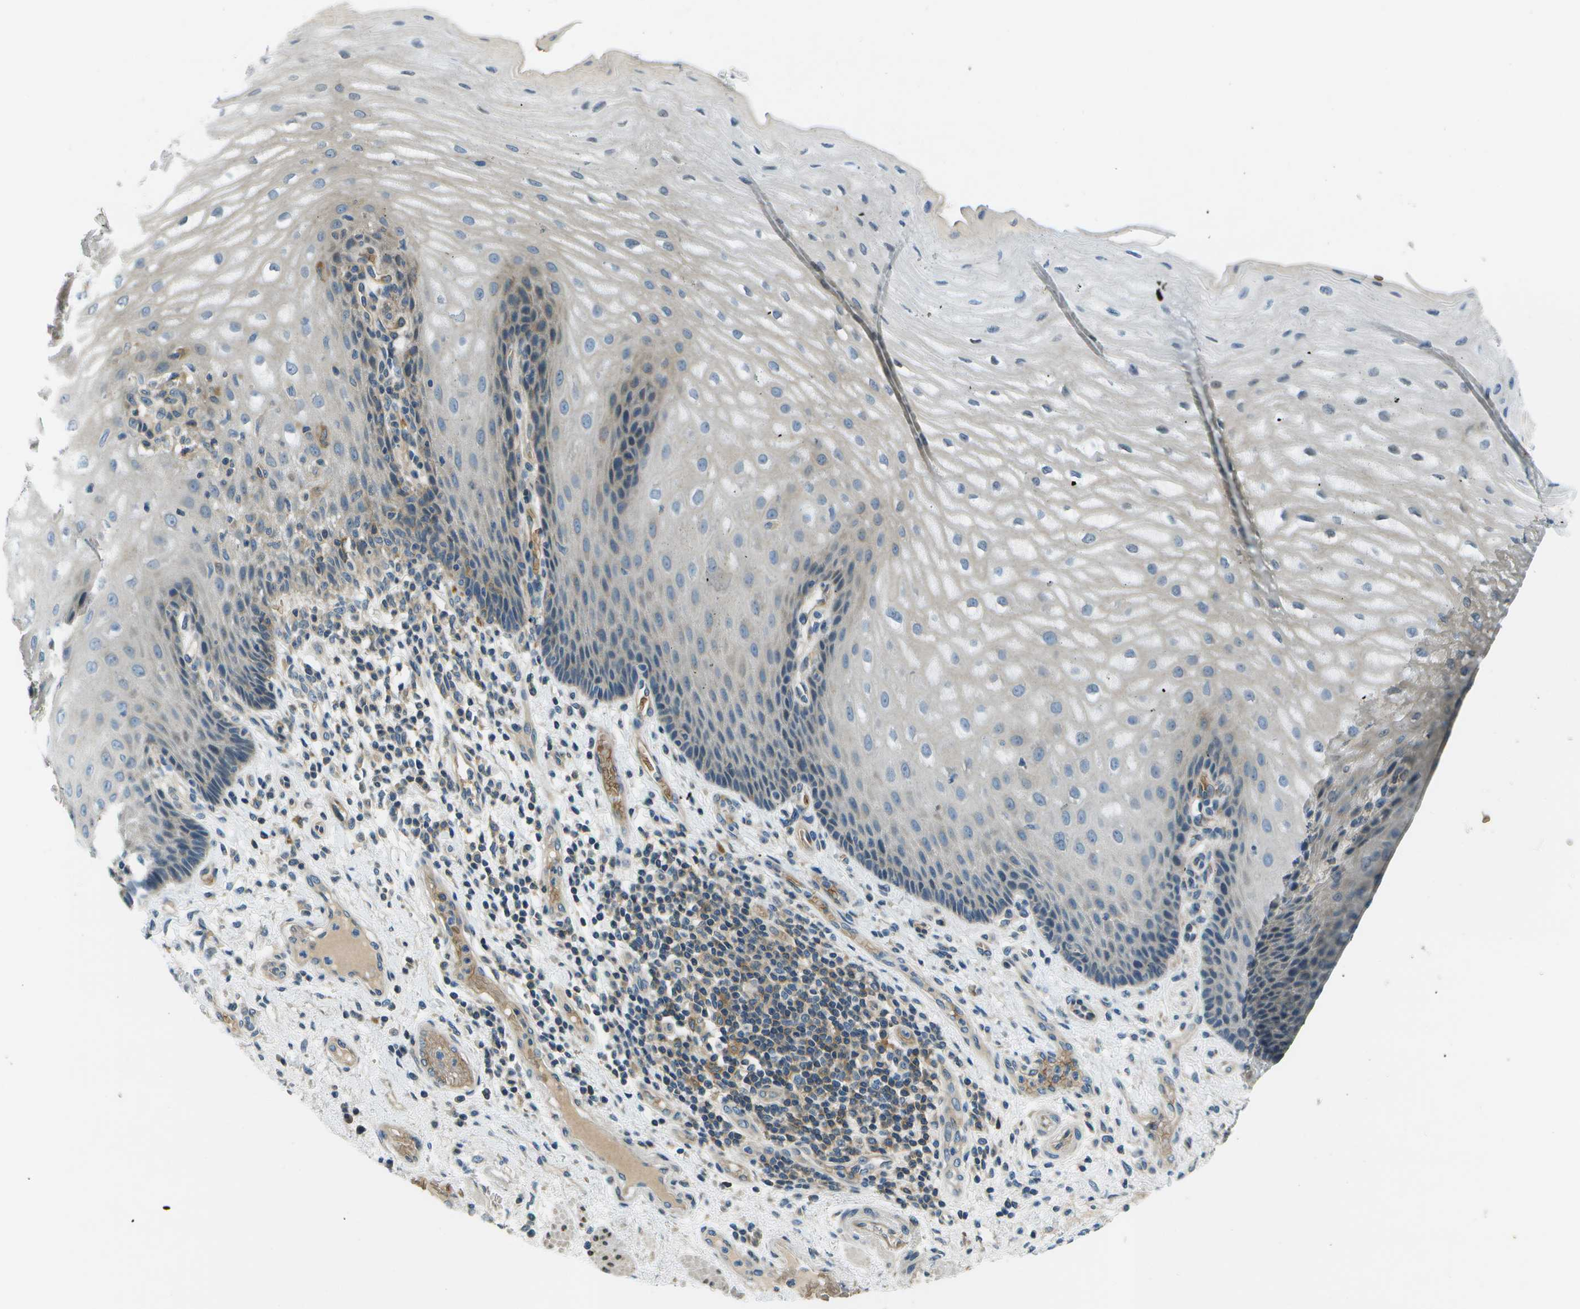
{"staining": {"intensity": "weak", "quantity": "25%-75%", "location": "cytoplasmic/membranous"}, "tissue": "esophagus", "cell_type": "Squamous epithelial cells", "image_type": "normal", "snomed": [{"axis": "morphology", "description": "Normal tissue, NOS"}, {"axis": "topography", "description": "Esophagus"}], "caption": "Protein expression analysis of benign esophagus demonstrates weak cytoplasmic/membranous expression in about 25%-75% of squamous epithelial cells. (IHC, brightfield microscopy, high magnification).", "gene": "CTIF", "patient": {"sex": "male", "age": 54}}